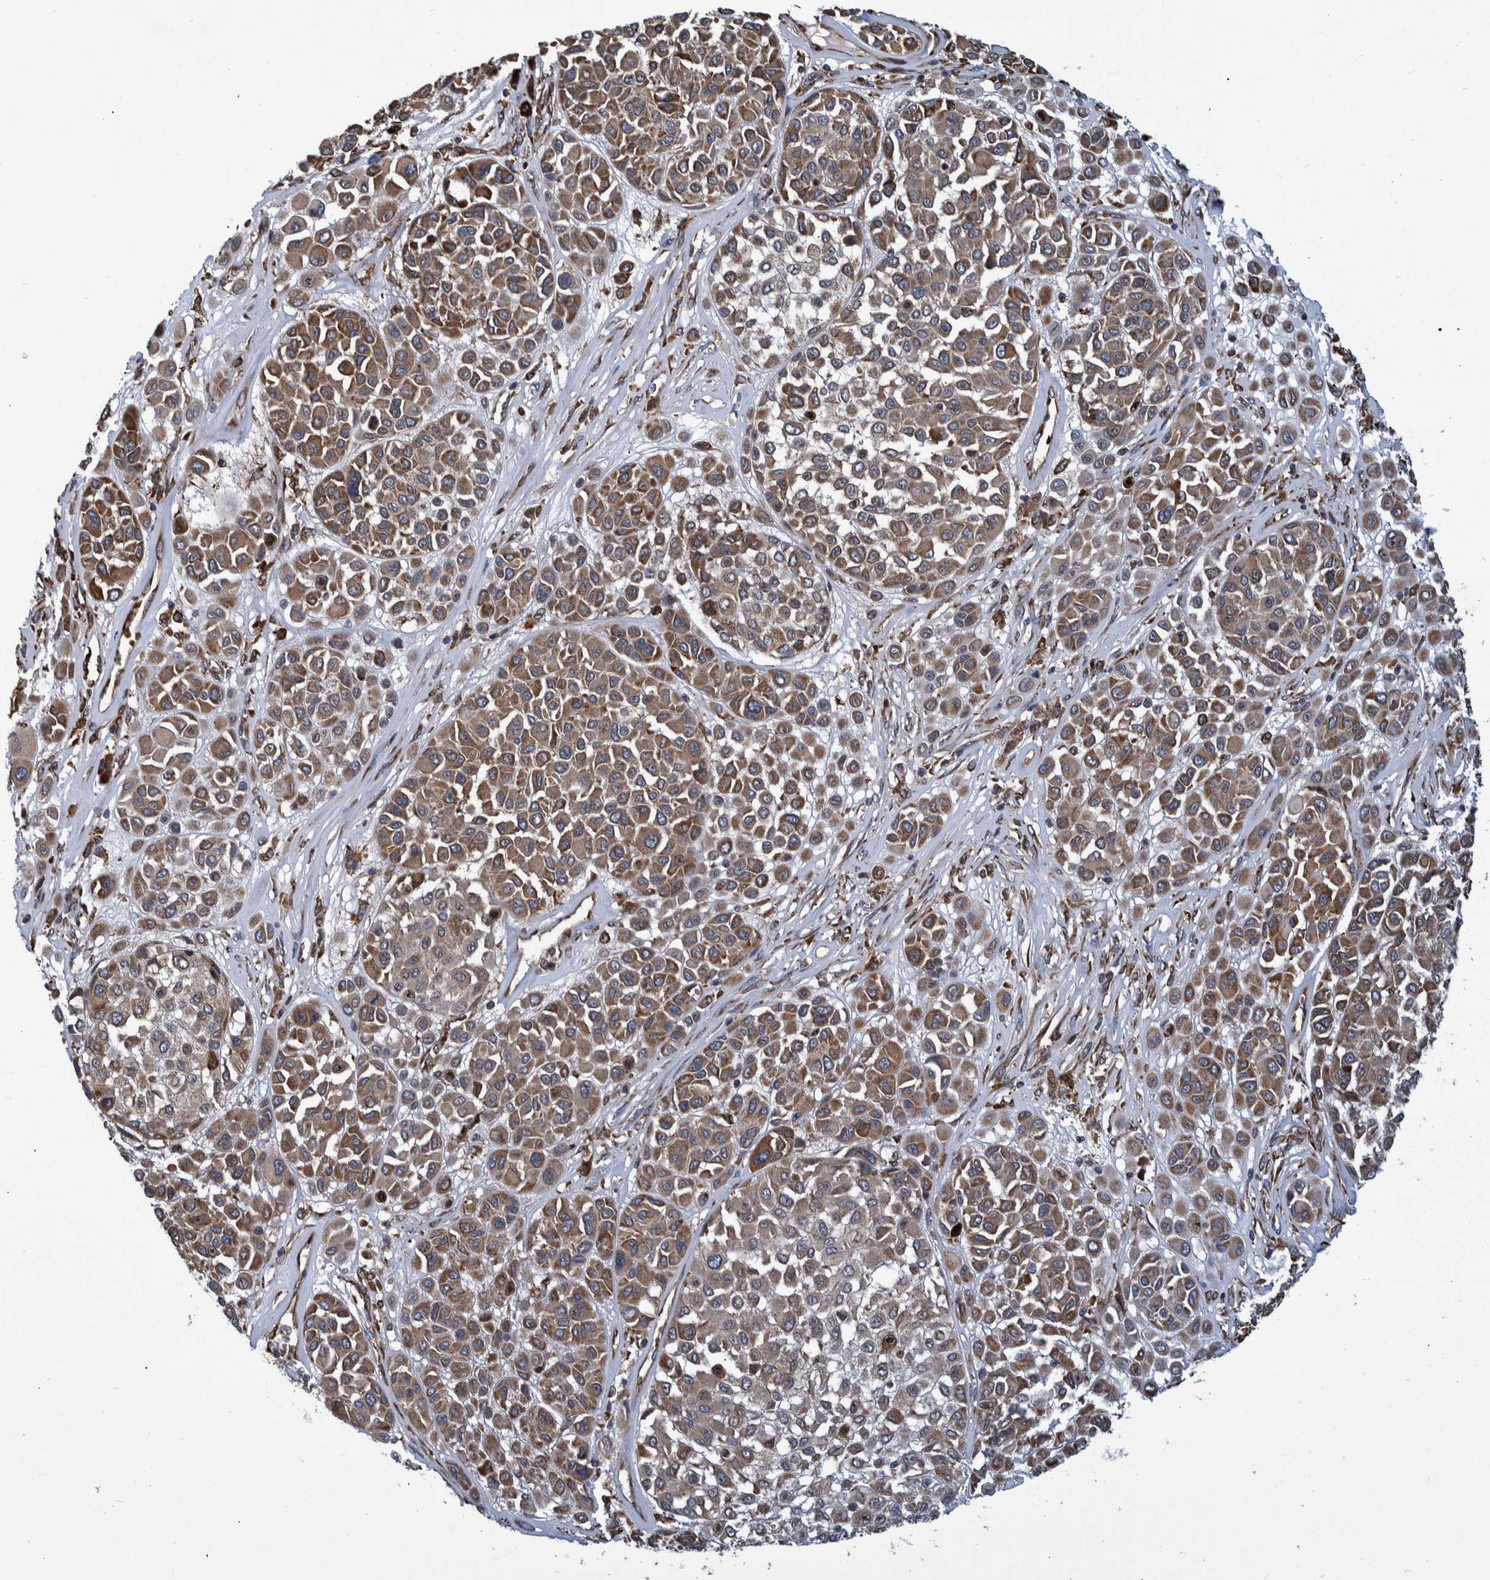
{"staining": {"intensity": "moderate", "quantity": ">75%", "location": "cytoplasmic/membranous"}, "tissue": "melanoma", "cell_type": "Tumor cells", "image_type": "cancer", "snomed": [{"axis": "morphology", "description": "Malignant melanoma, Metastatic site"}, {"axis": "topography", "description": "Soft tissue"}], "caption": "Tumor cells display medium levels of moderate cytoplasmic/membranous positivity in approximately >75% of cells in human malignant melanoma (metastatic site).", "gene": "SPAG5", "patient": {"sex": "male", "age": 41}}